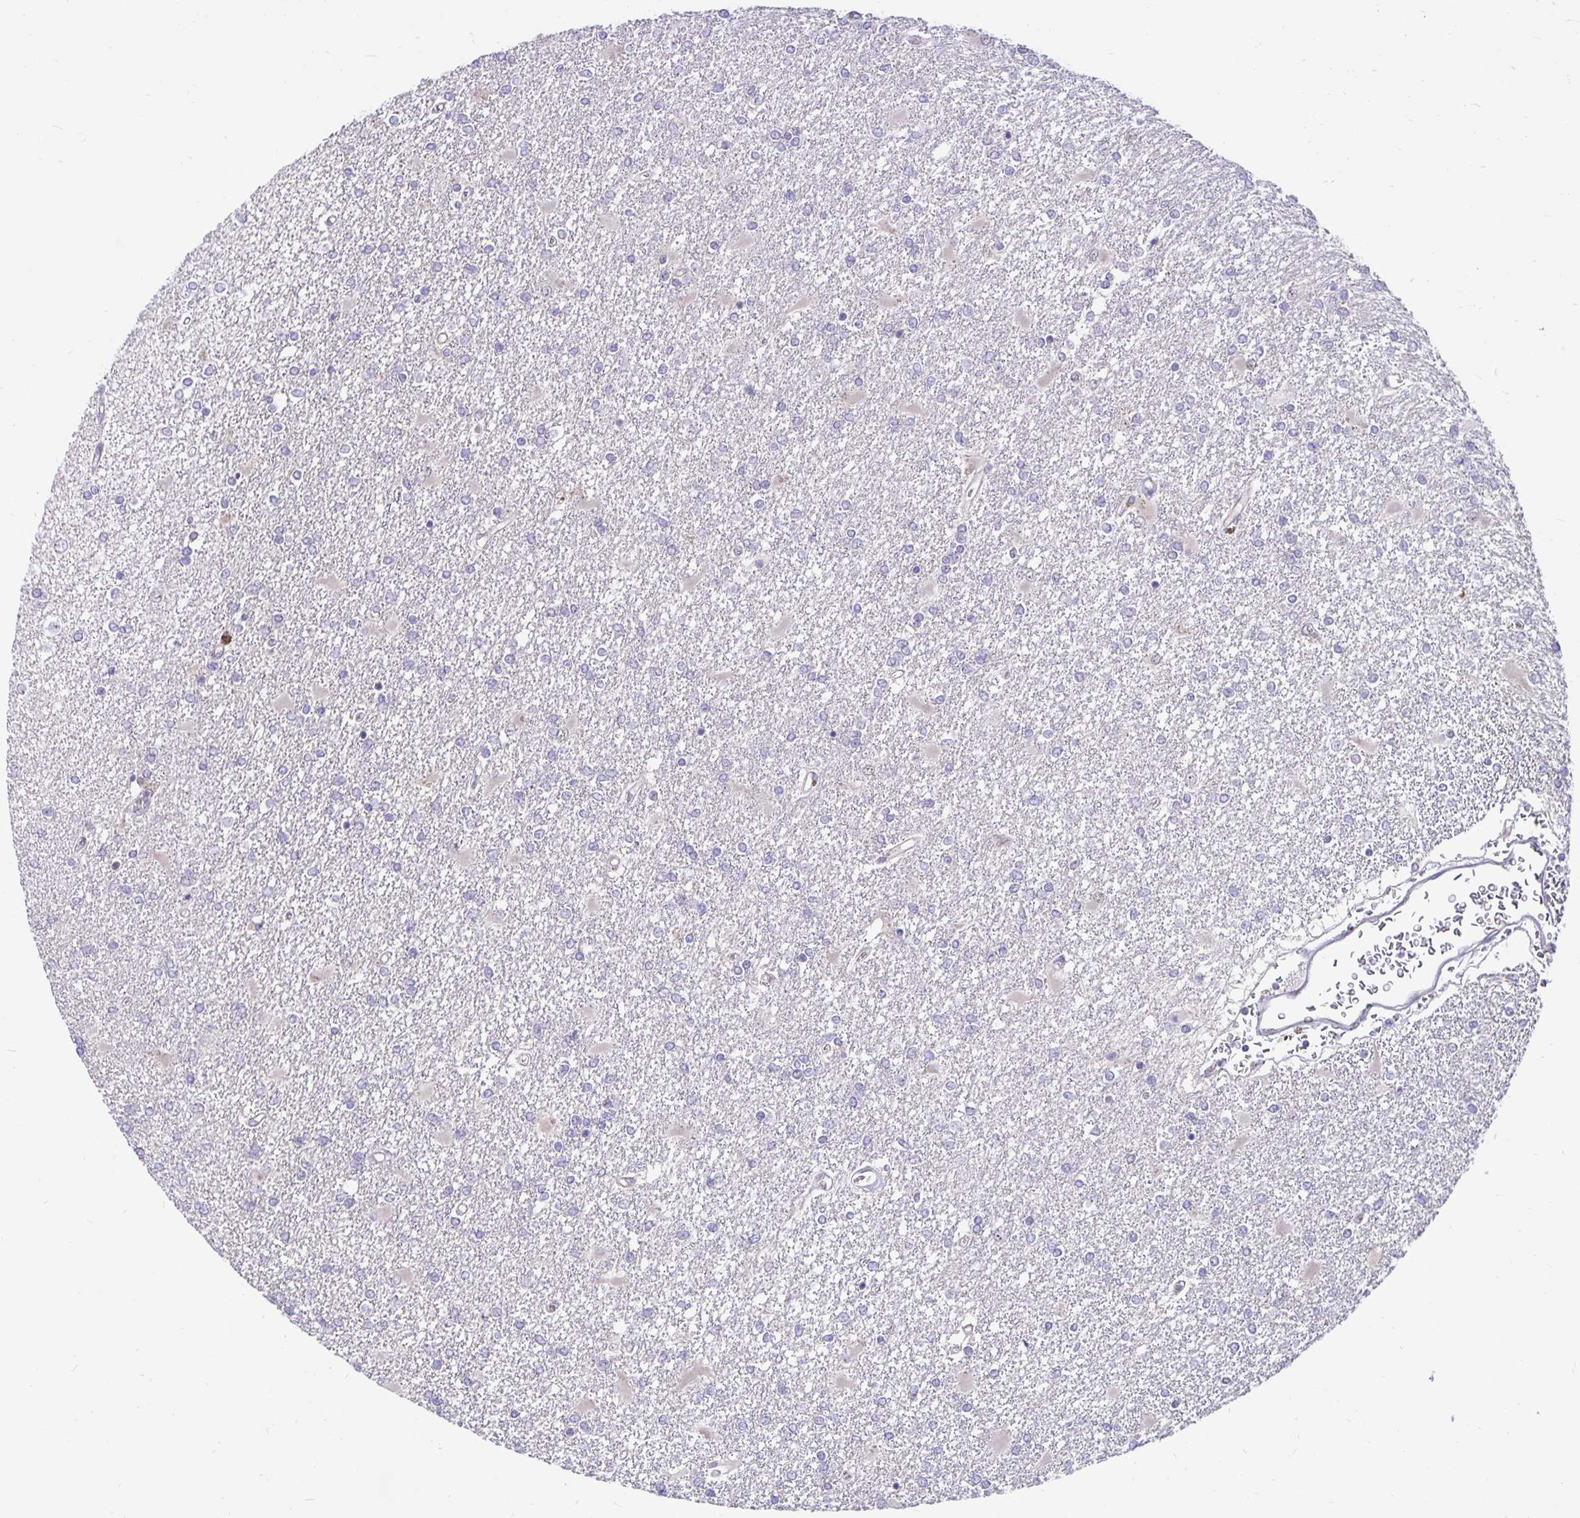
{"staining": {"intensity": "negative", "quantity": "none", "location": "none"}, "tissue": "glioma", "cell_type": "Tumor cells", "image_type": "cancer", "snomed": [{"axis": "morphology", "description": "Glioma, malignant, High grade"}, {"axis": "topography", "description": "Cerebral cortex"}], "caption": "Human glioma stained for a protein using immunohistochemistry (IHC) demonstrates no staining in tumor cells.", "gene": "EXOC6B", "patient": {"sex": "male", "age": 79}}